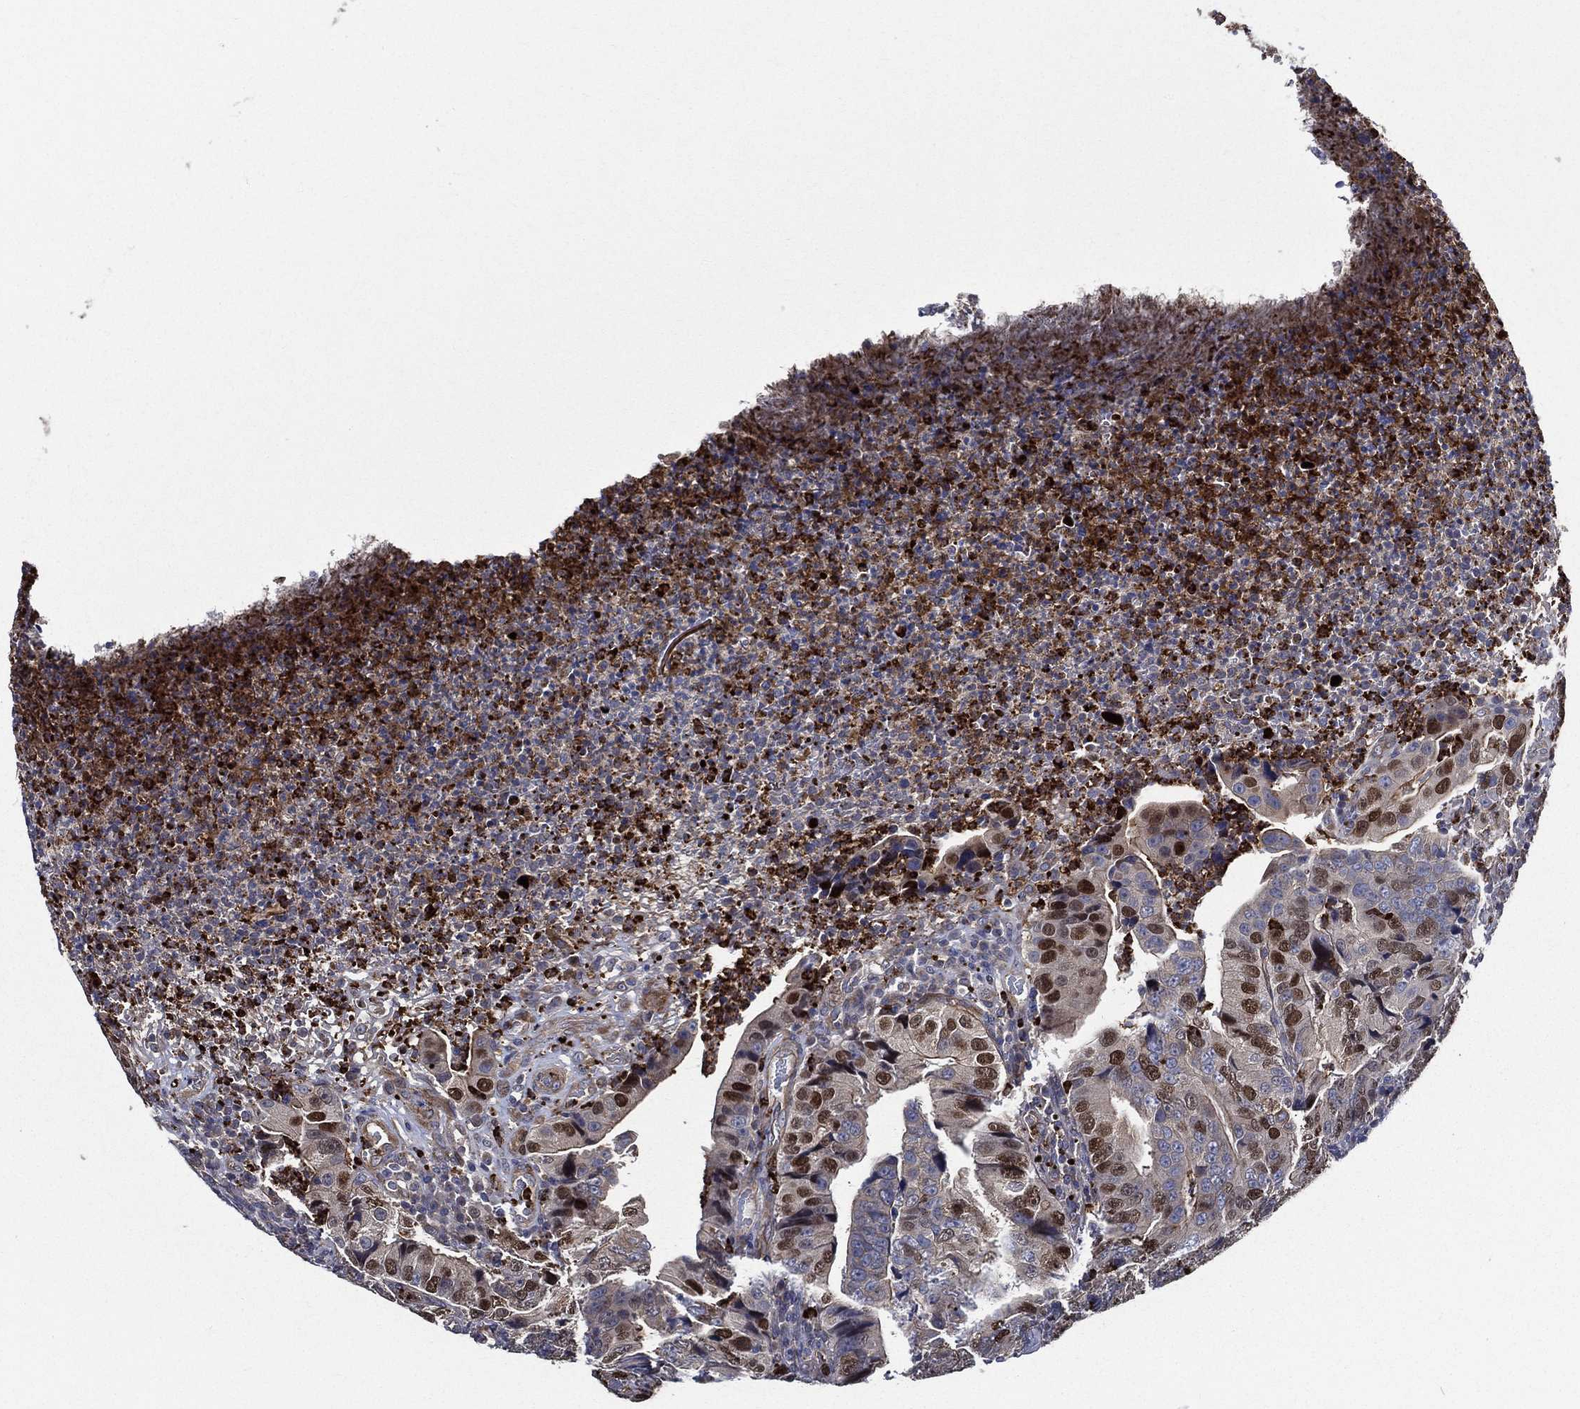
{"staining": {"intensity": "moderate", "quantity": "25%-75%", "location": "nuclear"}, "tissue": "colorectal cancer", "cell_type": "Tumor cells", "image_type": "cancer", "snomed": [{"axis": "morphology", "description": "Adenocarcinoma, NOS"}, {"axis": "topography", "description": "Colon"}], "caption": "Protein analysis of adenocarcinoma (colorectal) tissue displays moderate nuclear expression in approximately 25%-75% of tumor cells. The protein of interest is stained brown, and the nuclei are stained in blue (DAB IHC with brightfield microscopy, high magnification).", "gene": "KIF20B", "patient": {"sex": "female", "age": 72}}